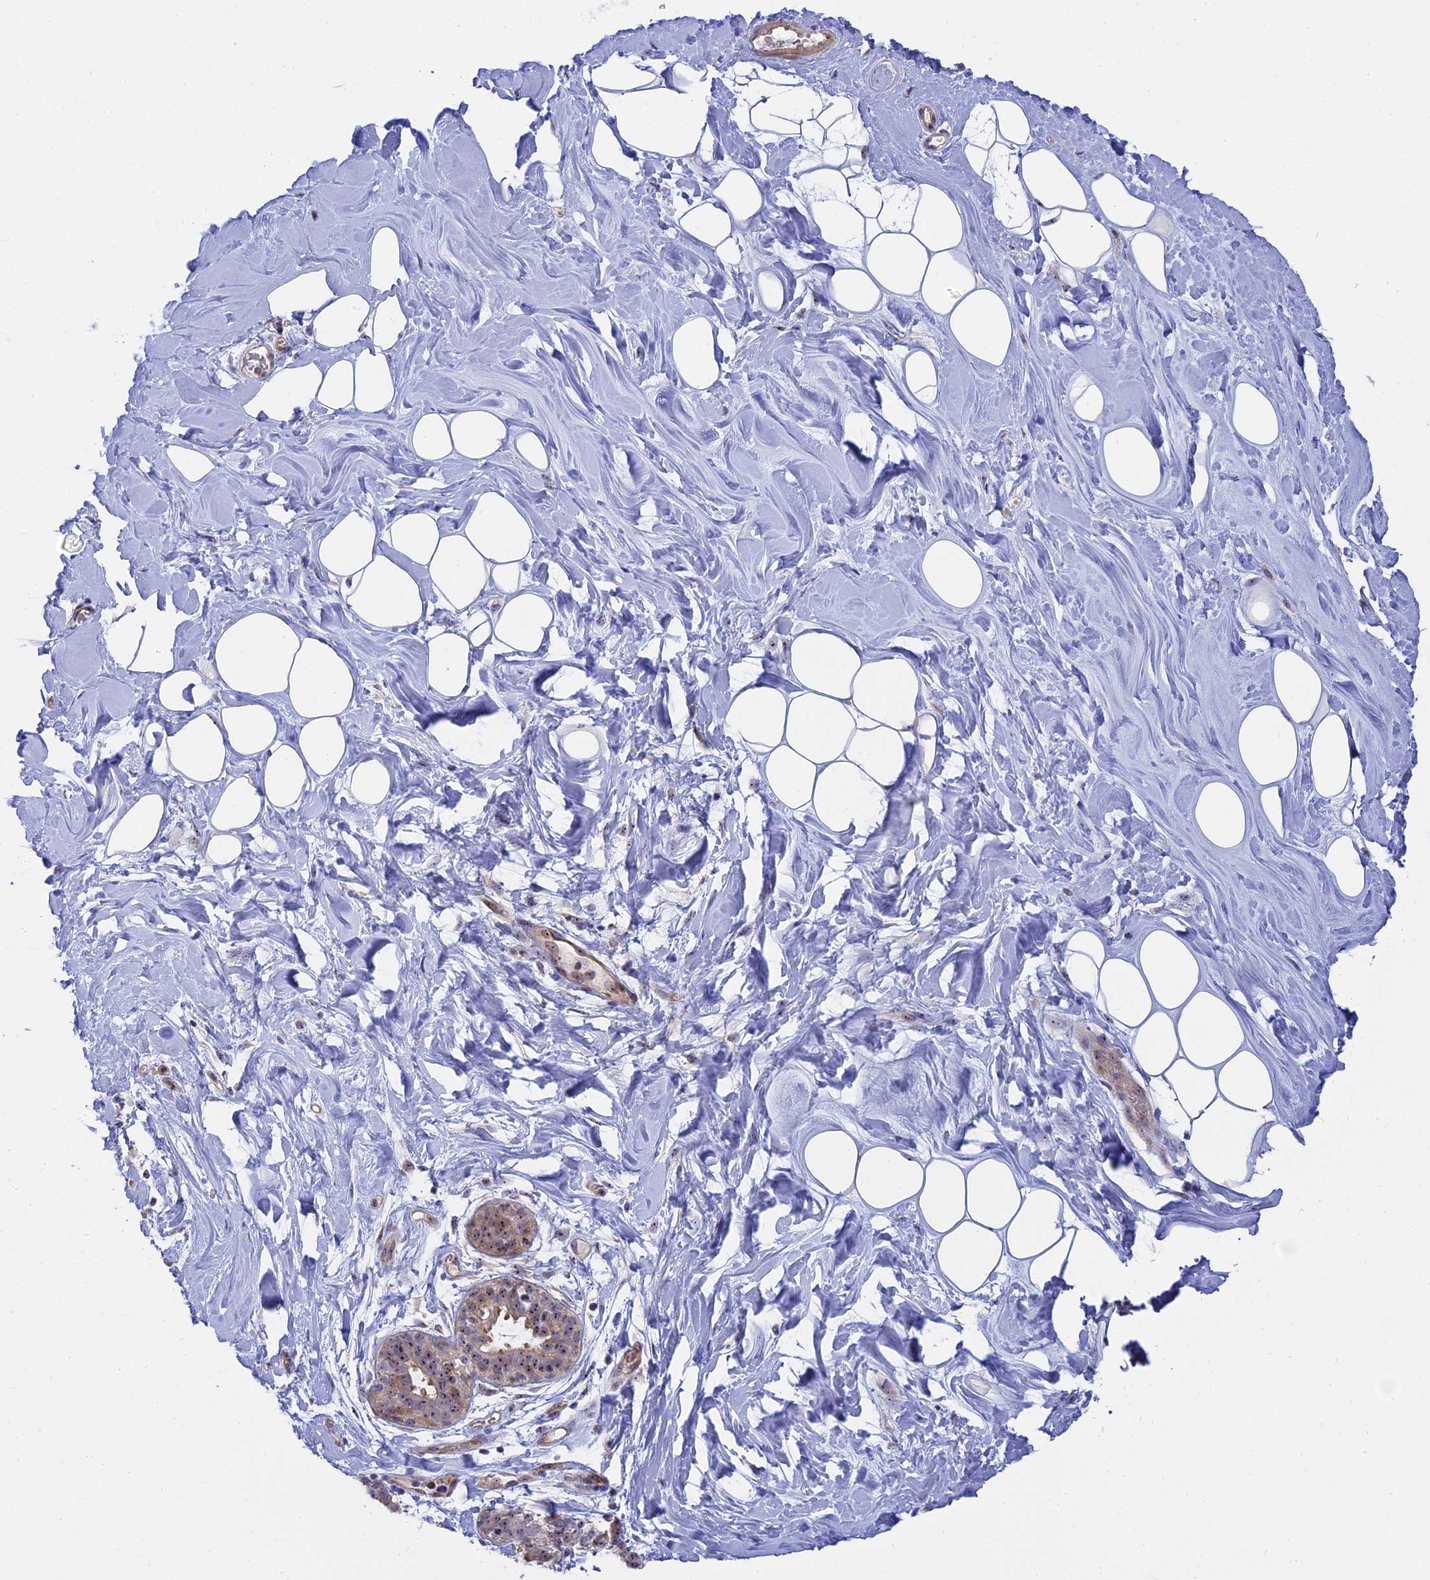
{"staining": {"intensity": "negative", "quantity": "none", "location": "none"}, "tissue": "adipose tissue", "cell_type": "Adipocytes", "image_type": "normal", "snomed": [{"axis": "morphology", "description": "Normal tissue, NOS"}, {"axis": "topography", "description": "Breast"}], "caption": "There is no significant expression in adipocytes of adipose tissue. The staining was performed using DAB to visualize the protein expression in brown, while the nuclei were stained in blue with hematoxylin (Magnification: 20x).", "gene": "DBNDD1", "patient": {"sex": "female", "age": 26}}